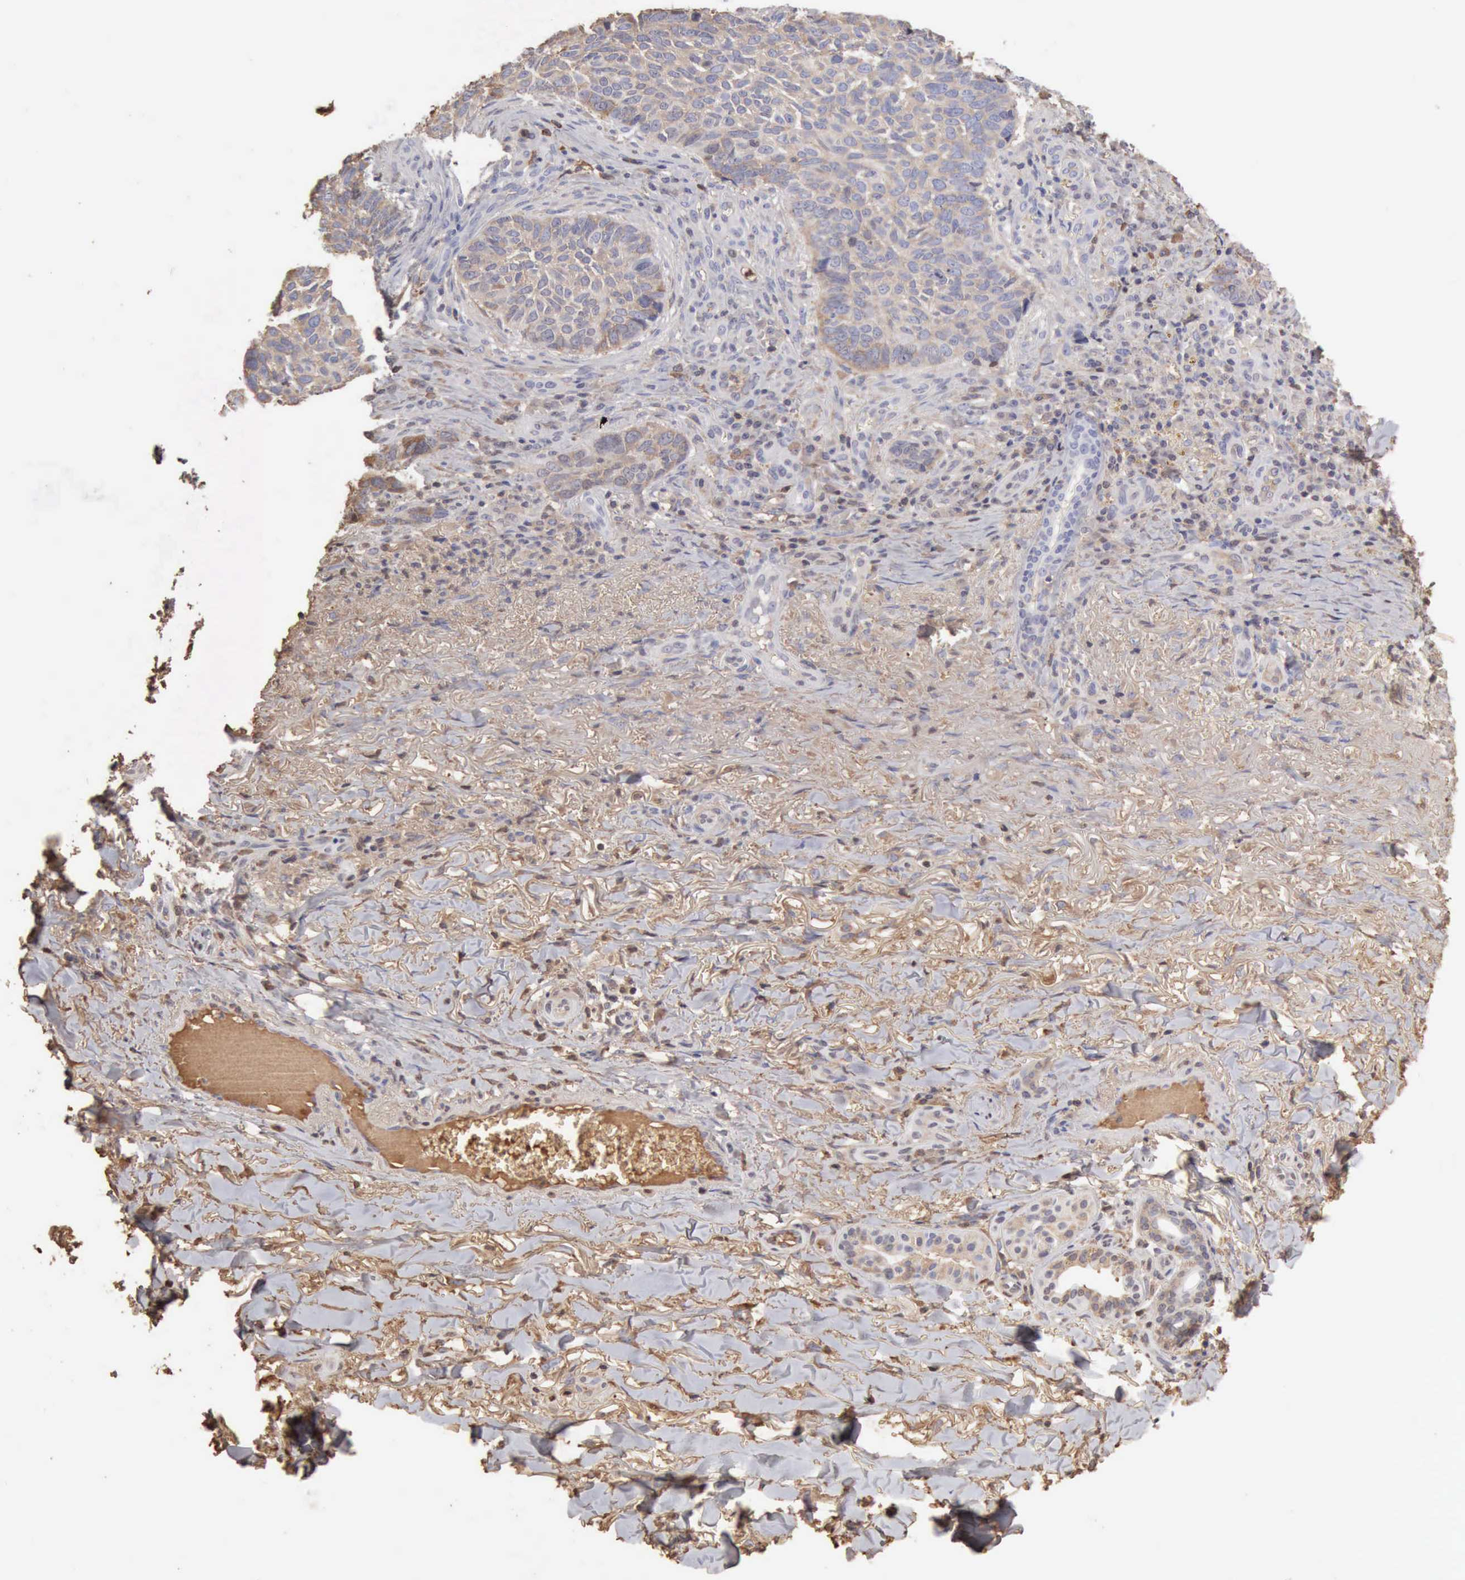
{"staining": {"intensity": "weak", "quantity": ">75%", "location": "cytoplasmic/membranous"}, "tissue": "skin cancer", "cell_type": "Tumor cells", "image_type": "cancer", "snomed": [{"axis": "morphology", "description": "Basal cell carcinoma"}, {"axis": "topography", "description": "Skin"}], "caption": "Immunohistochemistry staining of skin cancer (basal cell carcinoma), which demonstrates low levels of weak cytoplasmic/membranous positivity in approximately >75% of tumor cells indicating weak cytoplasmic/membranous protein staining. The staining was performed using DAB (3,3'-diaminobenzidine) (brown) for protein detection and nuclei were counterstained in hematoxylin (blue).", "gene": "SERPINA1", "patient": {"sex": "male", "age": 81}}